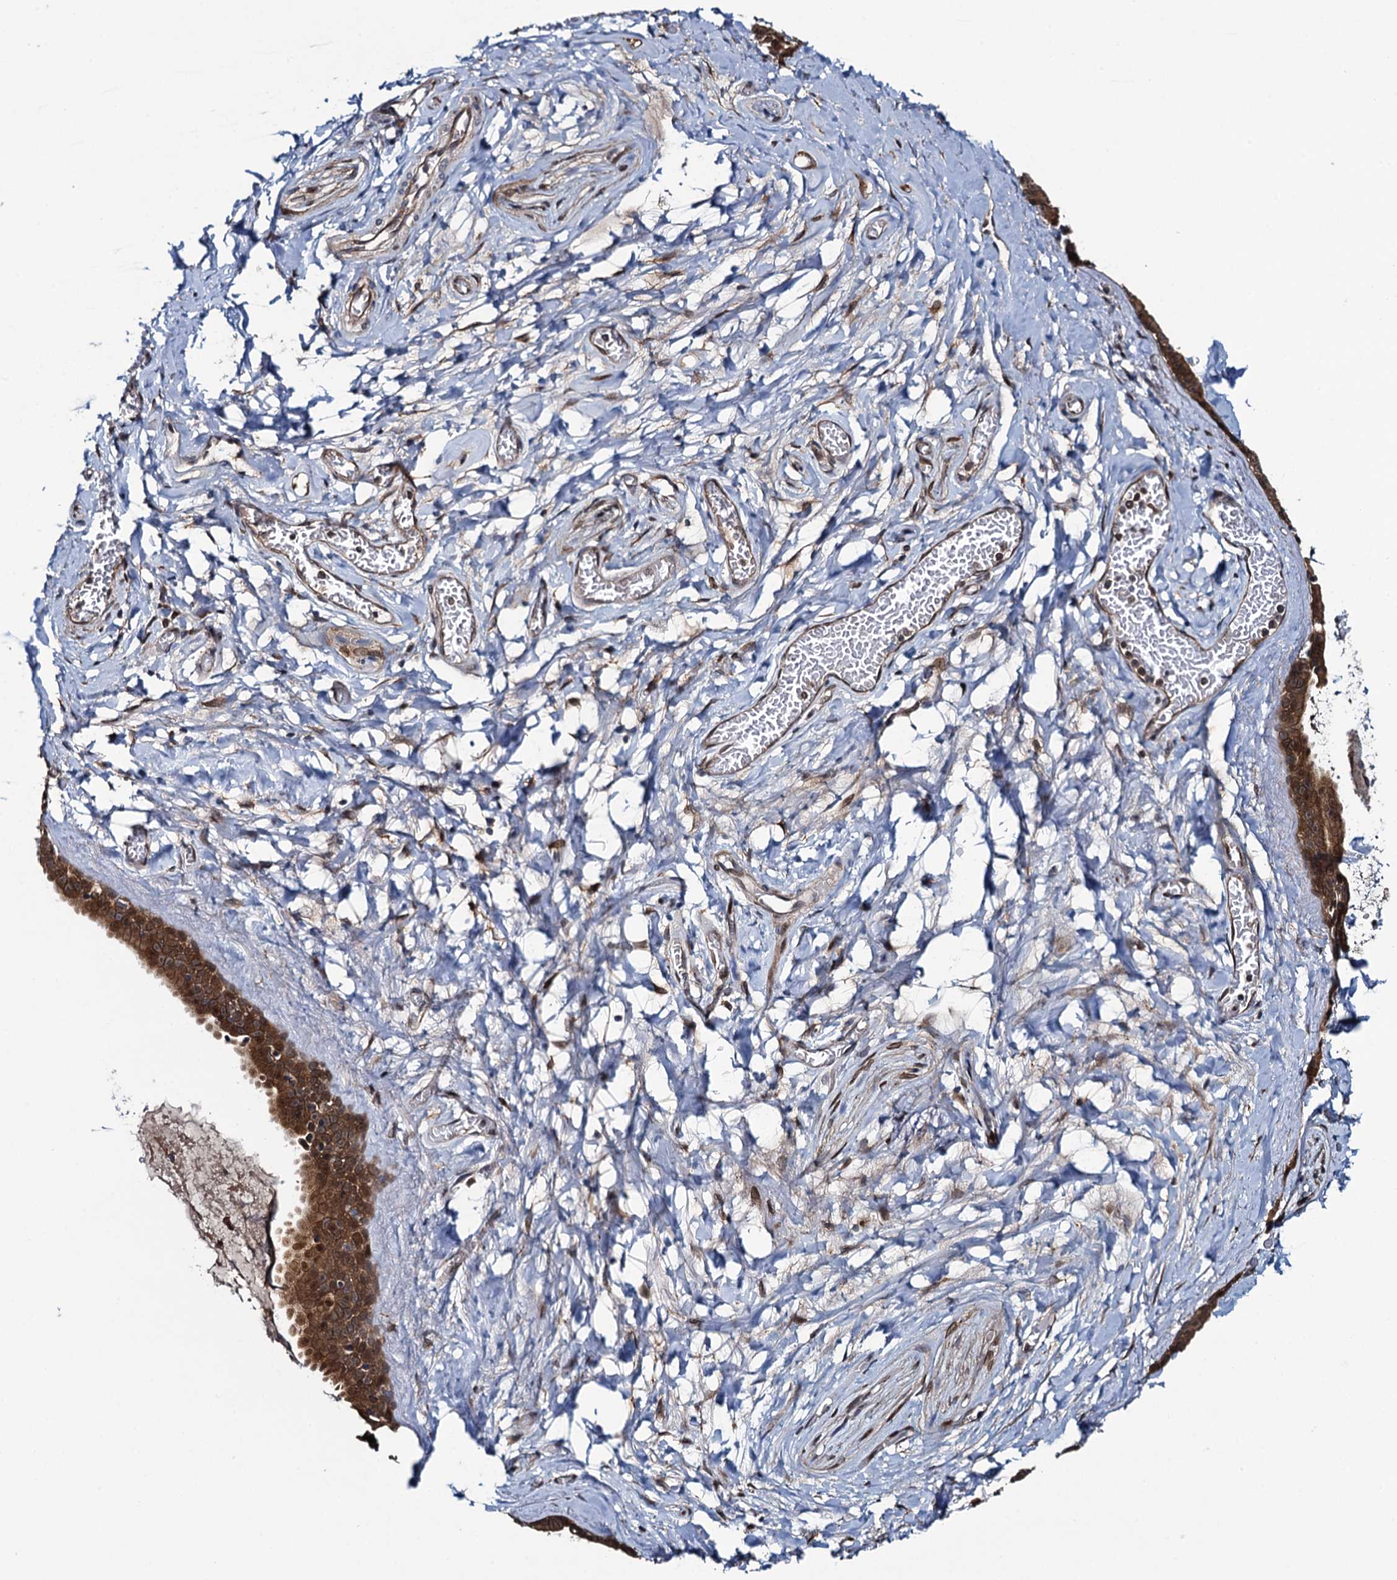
{"staining": {"intensity": "moderate", "quantity": "25%-75%", "location": "cytoplasmic/membranous,nuclear"}, "tissue": "adipose tissue", "cell_type": "Adipocytes", "image_type": "normal", "snomed": [{"axis": "morphology", "description": "Normal tissue, NOS"}, {"axis": "topography", "description": "Salivary gland"}, {"axis": "topography", "description": "Peripheral nerve tissue"}], "caption": "Protein staining demonstrates moderate cytoplasmic/membranous,nuclear staining in approximately 25%-75% of adipocytes in benign adipose tissue. (Stains: DAB in brown, nuclei in blue, Microscopy: brightfield microscopy at high magnification).", "gene": "EVX2", "patient": {"sex": "male", "age": 62}}